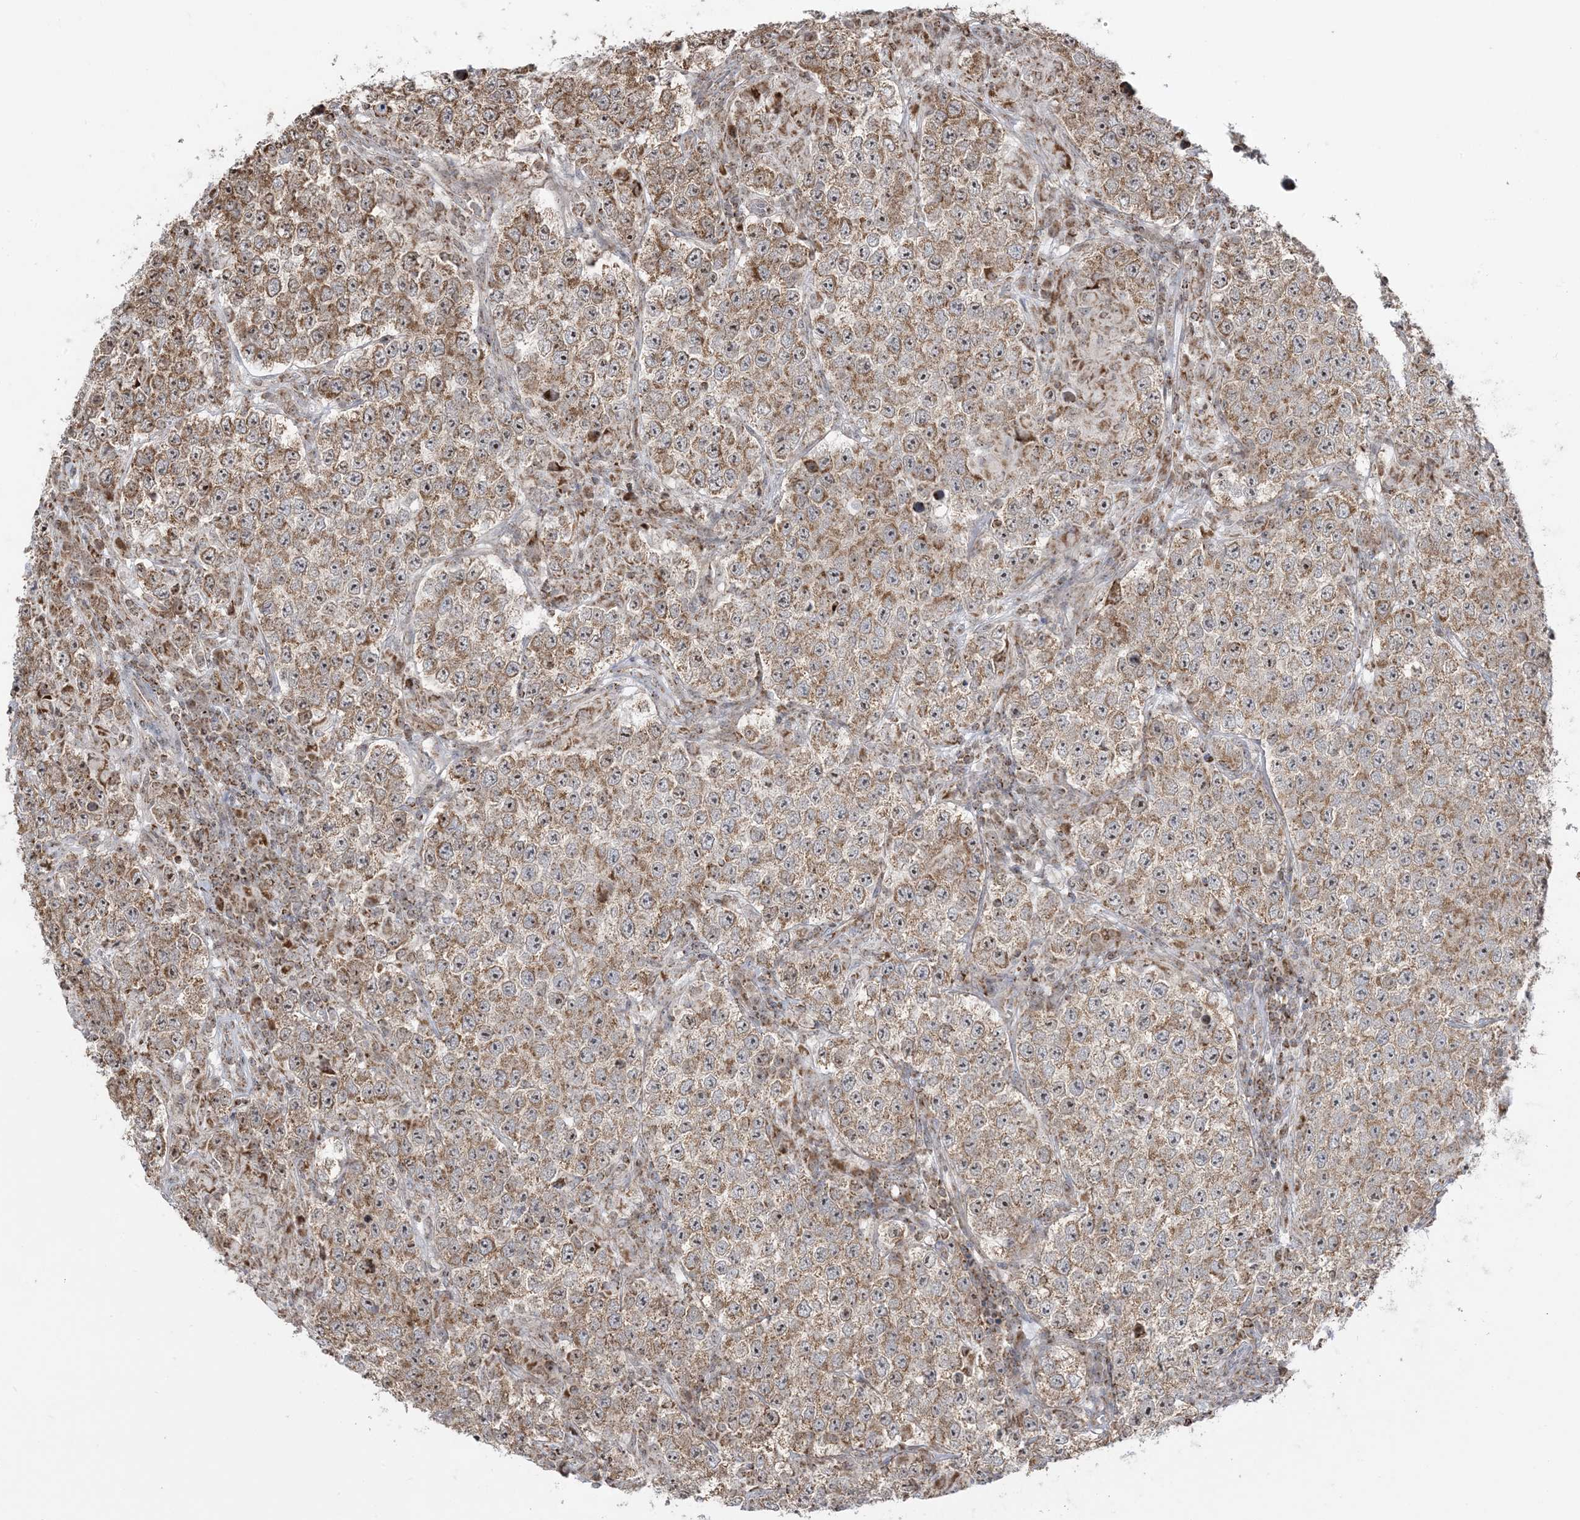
{"staining": {"intensity": "moderate", "quantity": ">75%", "location": "cytoplasmic/membranous,nuclear"}, "tissue": "testis cancer", "cell_type": "Tumor cells", "image_type": "cancer", "snomed": [{"axis": "morphology", "description": "Normal tissue, NOS"}, {"axis": "morphology", "description": "Urothelial carcinoma, High grade"}, {"axis": "morphology", "description": "Seminoma, NOS"}, {"axis": "morphology", "description": "Carcinoma, Embryonal, NOS"}, {"axis": "topography", "description": "Urinary bladder"}, {"axis": "topography", "description": "Testis"}], "caption": "IHC (DAB) staining of human testis seminoma shows moderate cytoplasmic/membranous and nuclear protein expression in about >75% of tumor cells.", "gene": "MAPKBP1", "patient": {"sex": "male", "age": 41}}